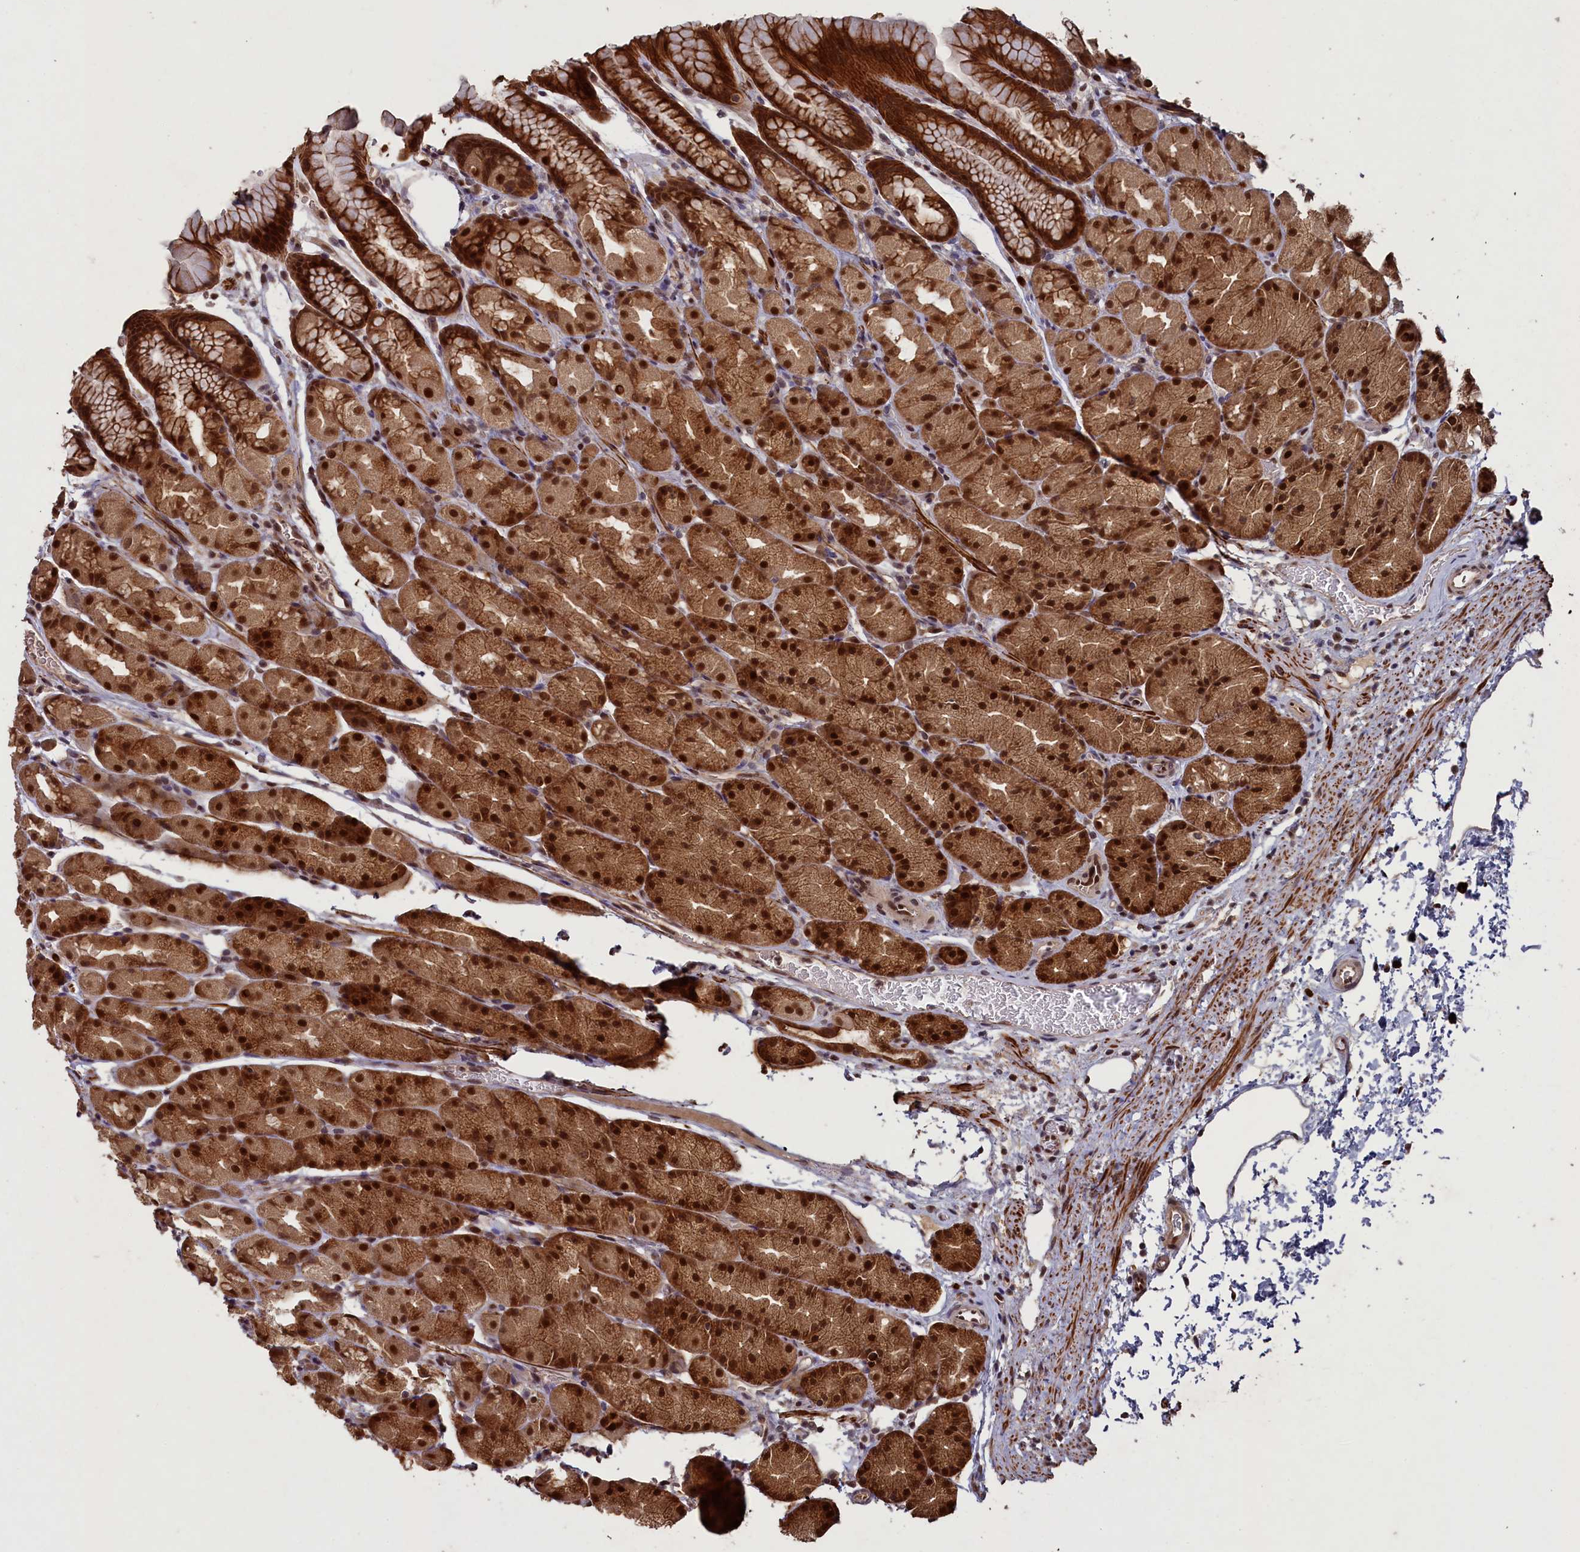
{"staining": {"intensity": "strong", "quantity": ">75%", "location": "cytoplasmic/membranous,nuclear"}, "tissue": "stomach", "cell_type": "Glandular cells", "image_type": "normal", "snomed": [{"axis": "morphology", "description": "Normal tissue, NOS"}, {"axis": "topography", "description": "Stomach, upper"}, {"axis": "topography", "description": "Stomach"}], "caption": "Immunohistochemistry (IHC) staining of benign stomach, which shows high levels of strong cytoplasmic/membranous,nuclear staining in about >75% of glandular cells indicating strong cytoplasmic/membranous,nuclear protein positivity. The staining was performed using DAB (3,3'-diaminobenzidine) (brown) for protein detection and nuclei were counterstained in hematoxylin (blue).", "gene": "NAE1", "patient": {"sex": "male", "age": 47}}